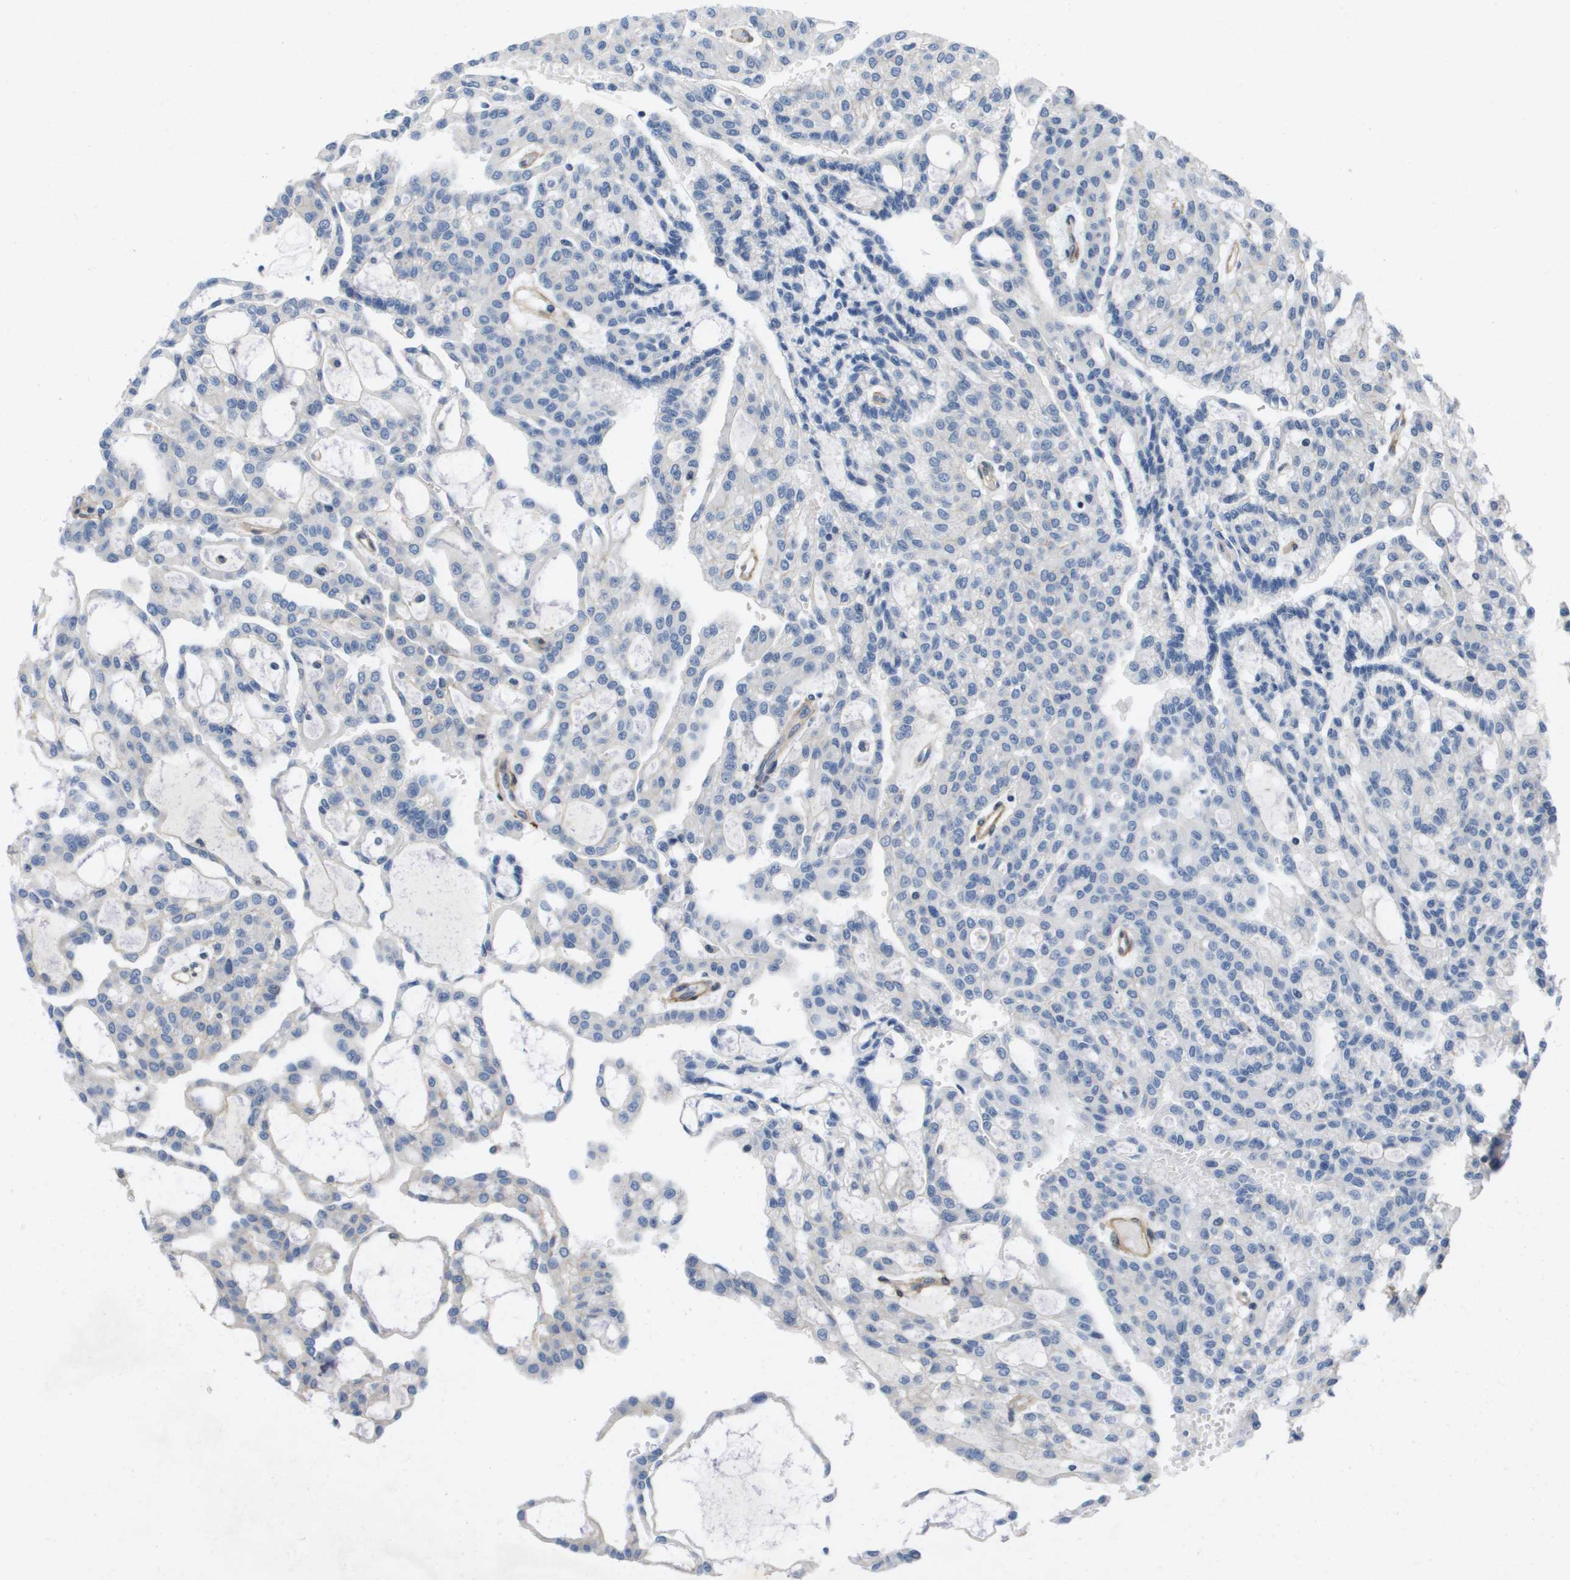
{"staining": {"intensity": "negative", "quantity": "none", "location": "none"}, "tissue": "renal cancer", "cell_type": "Tumor cells", "image_type": "cancer", "snomed": [{"axis": "morphology", "description": "Adenocarcinoma, NOS"}, {"axis": "topography", "description": "Kidney"}], "caption": "This is an IHC photomicrograph of renal adenocarcinoma. There is no staining in tumor cells.", "gene": "LPP", "patient": {"sex": "male", "age": 63}}